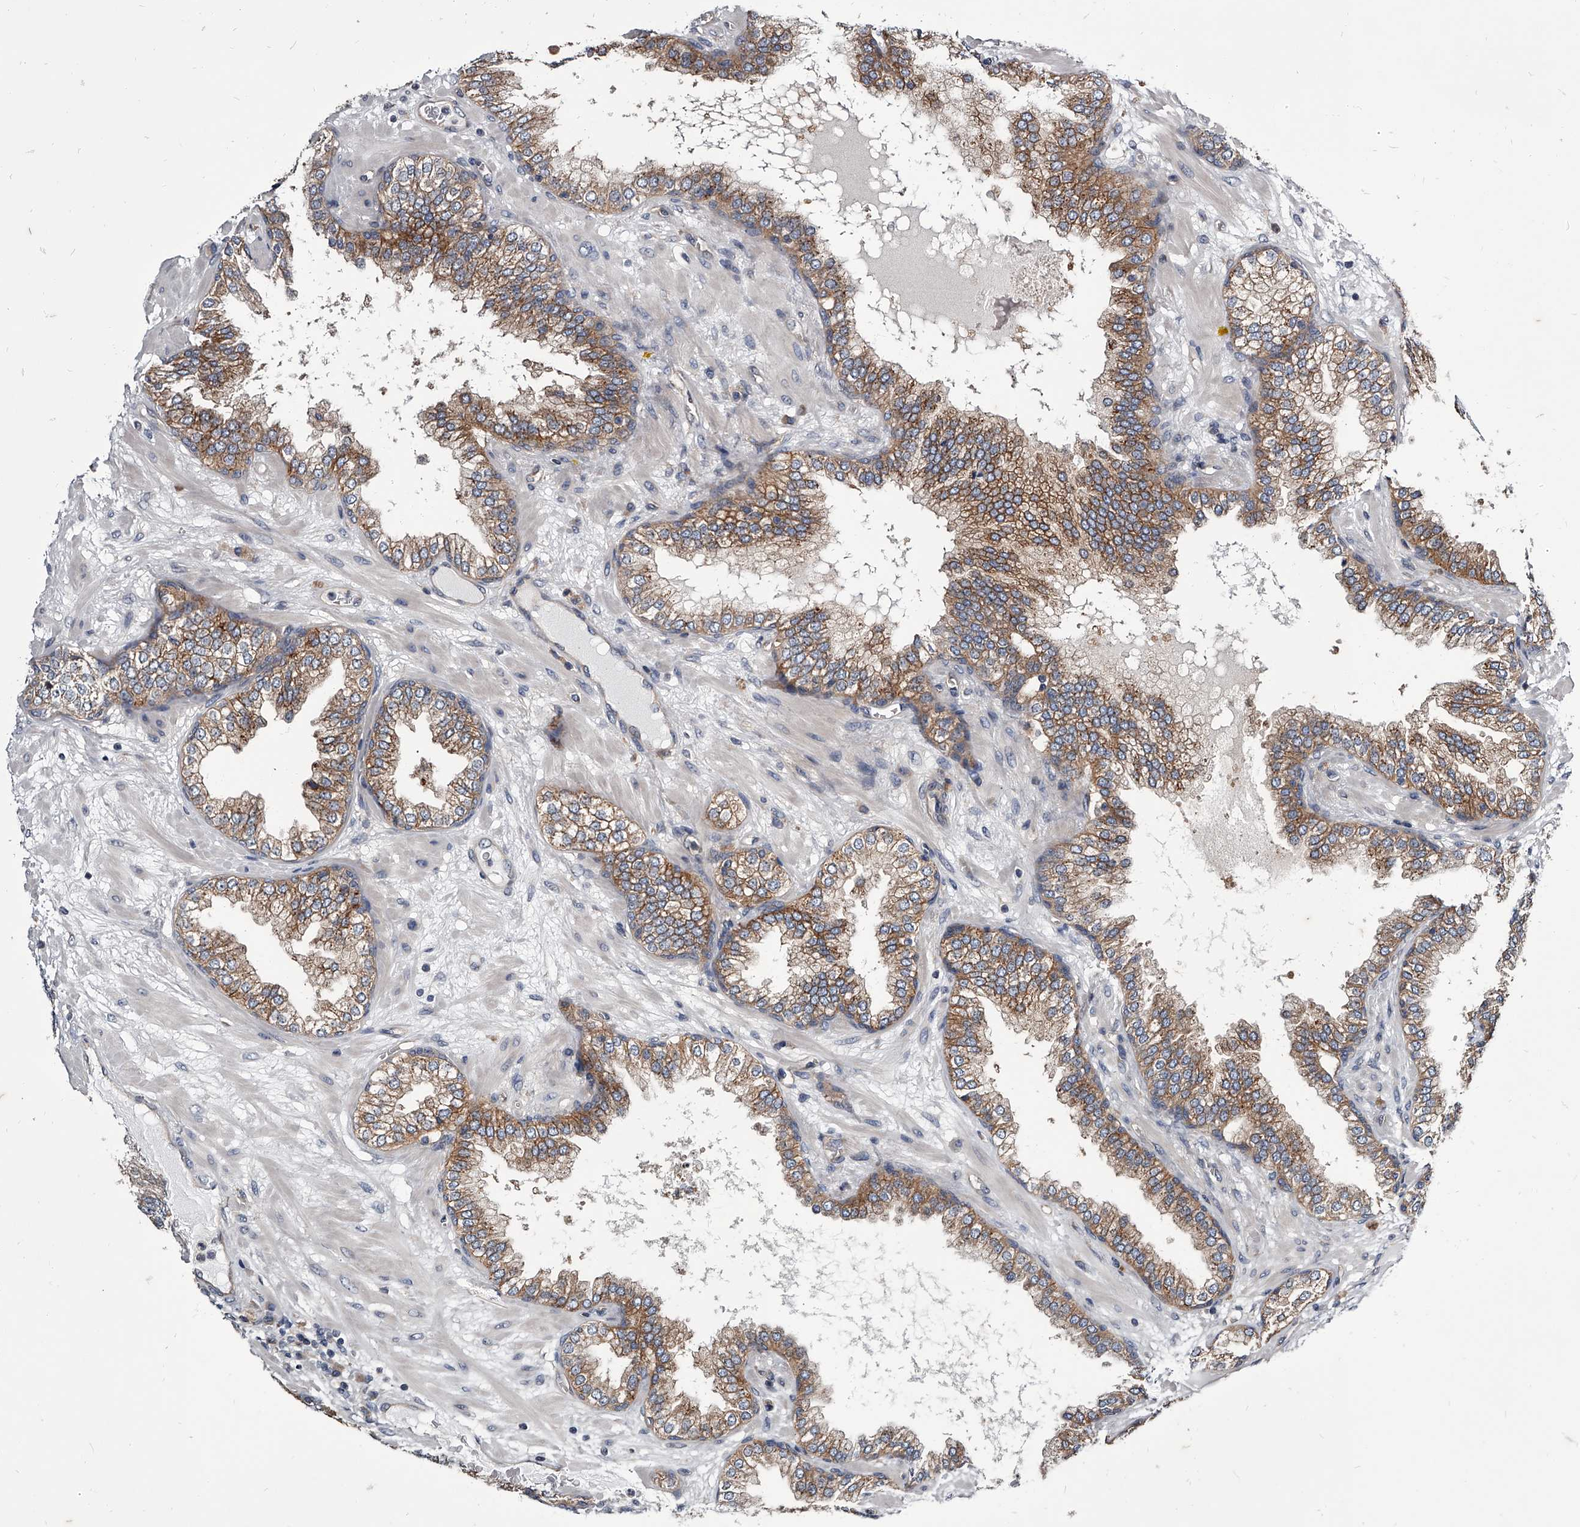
{"staining": {"intensity": "moderate", "quantity": ">75%", "location": "cytoplasmic/membranous"}, "tissue": "prostate cancer", "cell_type": "Tumor cells", "image_type": "cancer", "snomed": [{"axis": "morphology", "description": "Adenocarcinoma, High grade"}, {"axis": "topography", "description": "Prostate"}], "caption": "Tumor cells demonstrate medium levels of moderate cytoplasmic/membranous positivity in about >75% of cells in prostate cancer.", "gene": "GAPVD1", "patient": {"sex": "male", "age": 58}}